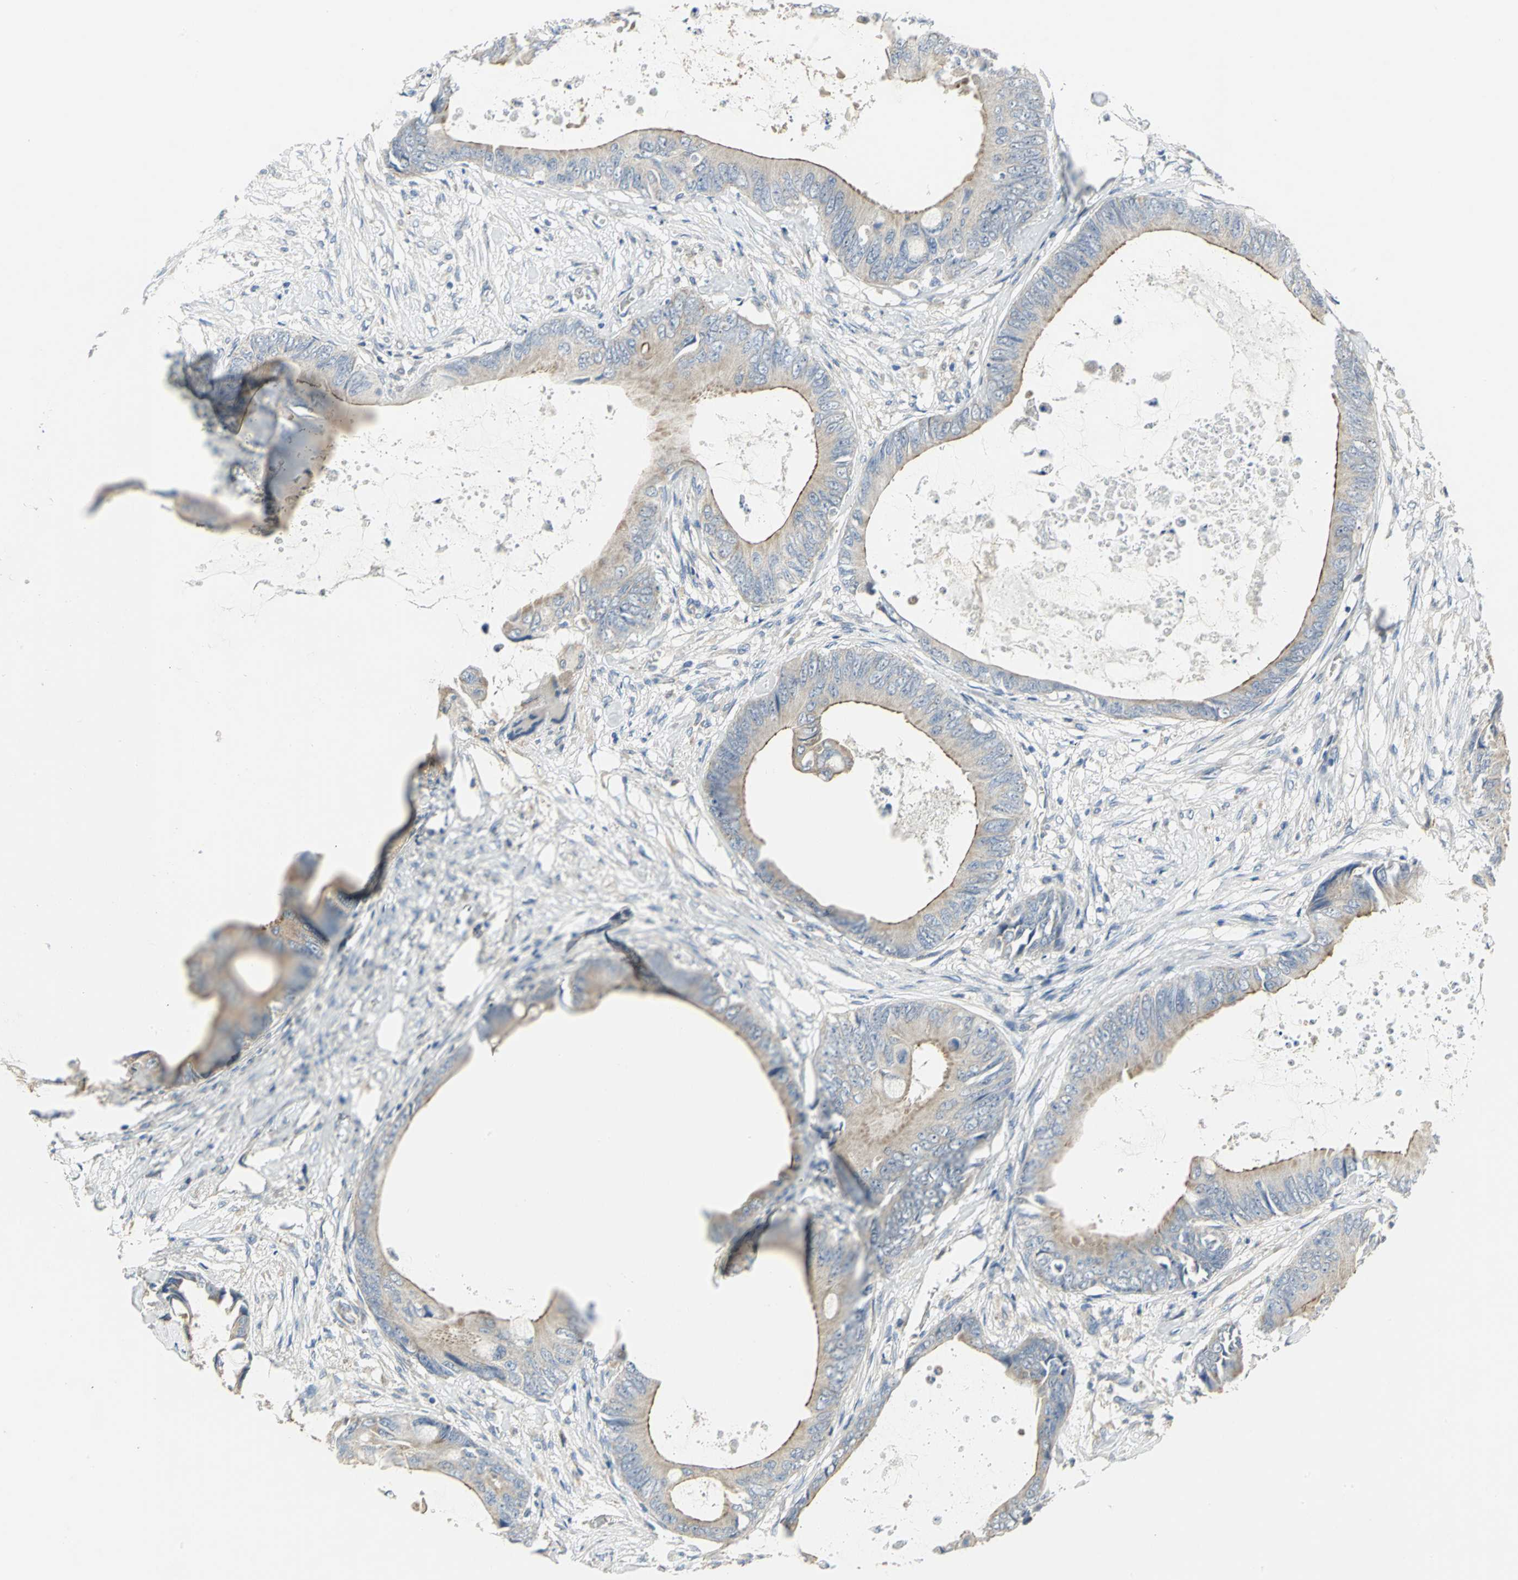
{"staining": {"intensity": "weak", "quantity": ">75%", "location": "cytoplasmic/membranous"}, "tissue": "colorectal cancer", "cell_type": "Tumor cells", "image_type": "cancer", "snomed": [{"axis": "morphology", "description": "Normal tissue, NOS"}, {"axis": "morphology", "description": "Adenocarcinoma, NOS"}, {"axis": "topography", "description": "Rectum"}, {"axis": "topography", "description": "Peripheral nerve tissue"}], "caption": "The histopathology image demonstrates staining of colorectal adenocarcinoma, revealing weak cytoplasmic/membranous protein expression (brown color) within tumor cells.", "gene": "HTR1F", "patient": {"sex": "female", "age": 77}}